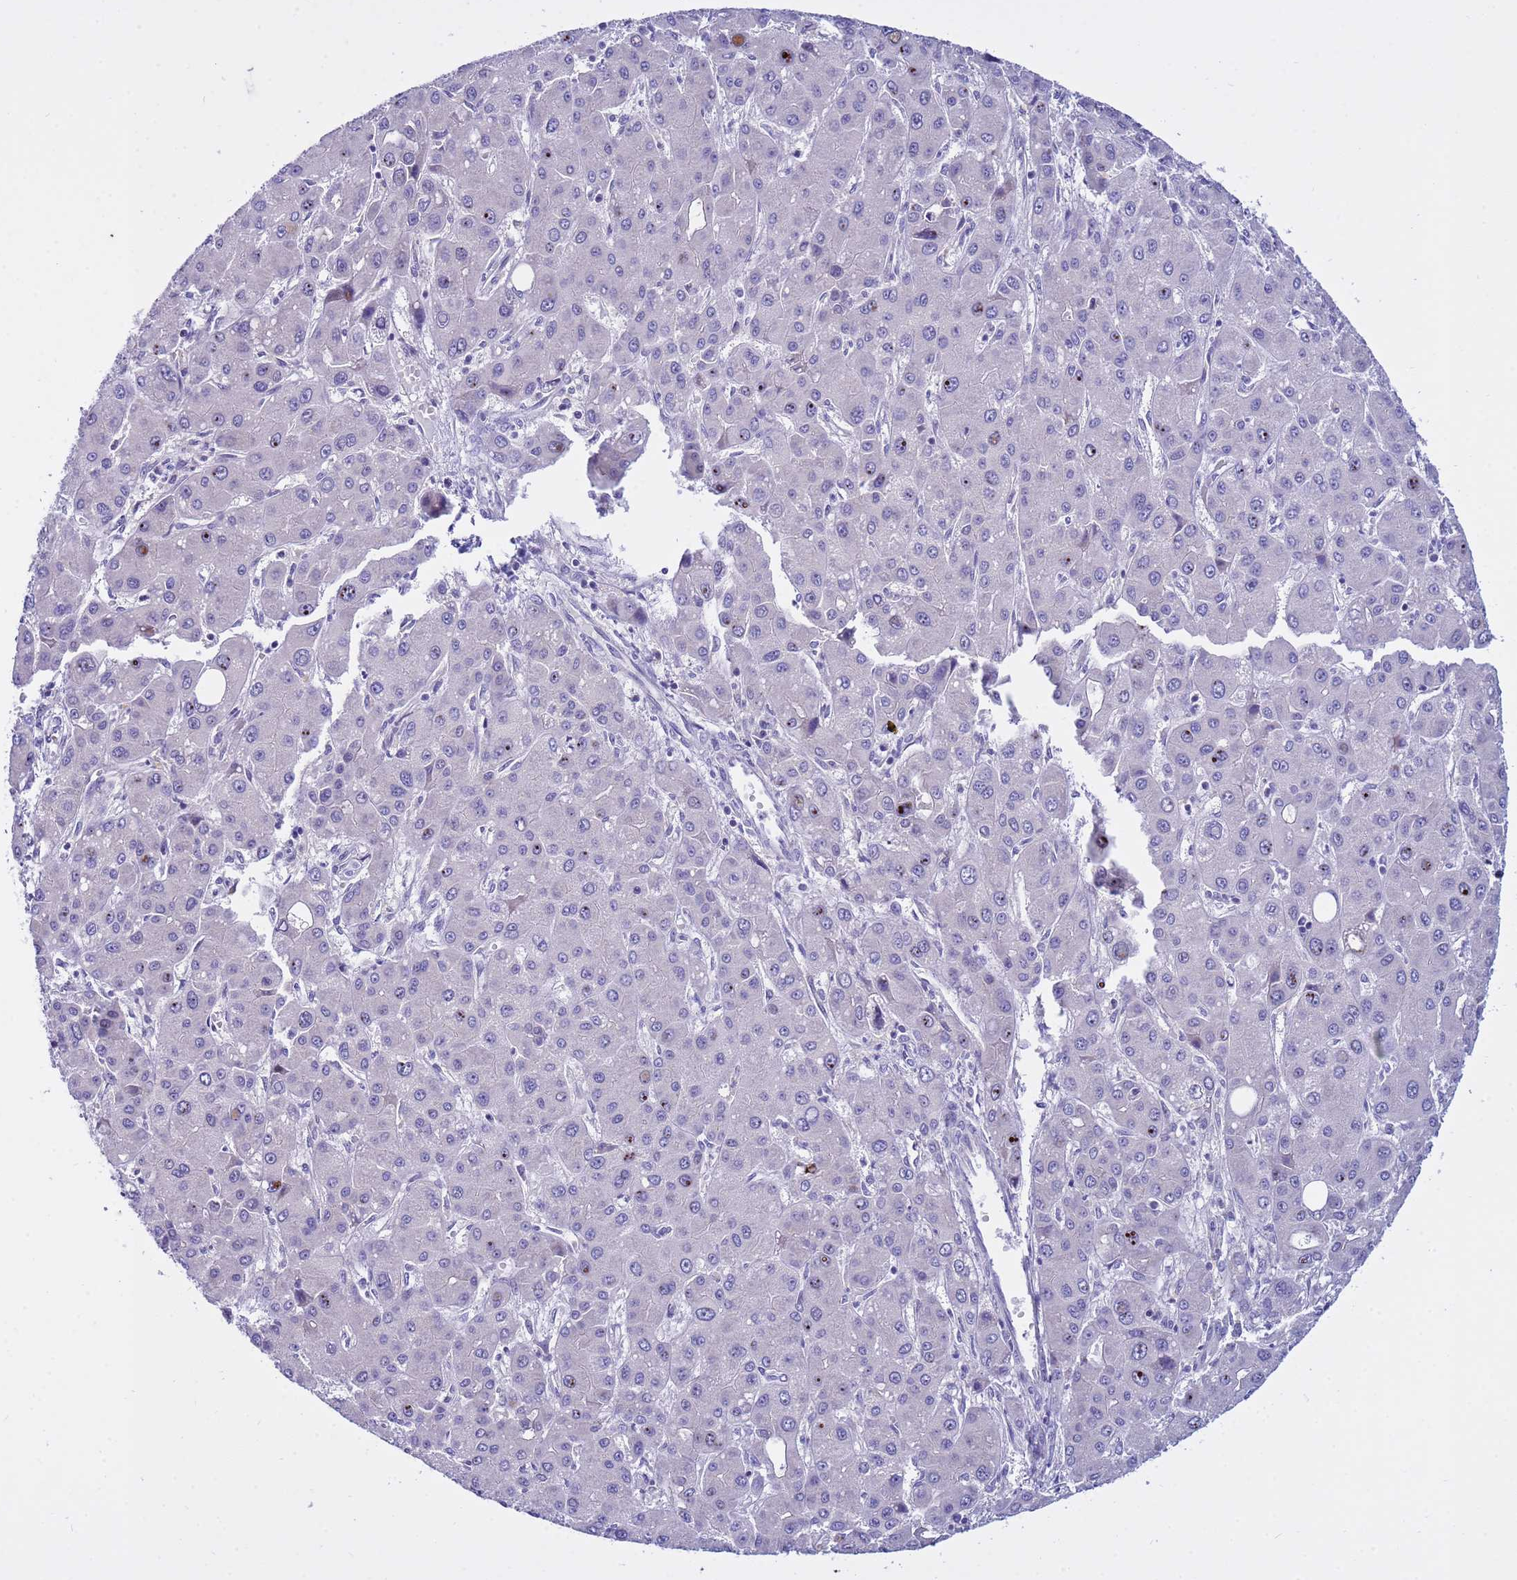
{"staining": {"intensity": "moderate", "quantity": "<25%", "location": "nuclear"}, "tissue": "liver cancer", "cell_type": "Tumor cells", "image_type": "cancer", "snomed": [{"axis": "morphology", "description": "Carcinoma, Hepatocellular, NOS"}, {"axis": "topography", "description": "Liver"}], "caption": "Immunohistochemistry of human liver hepatocellular carcinoma demonstrates low levels of moderate nuclear expression in about <25% of tumor cells.", "gene": "IGSF11", "patient": {"sex": "male", "age": 55}}